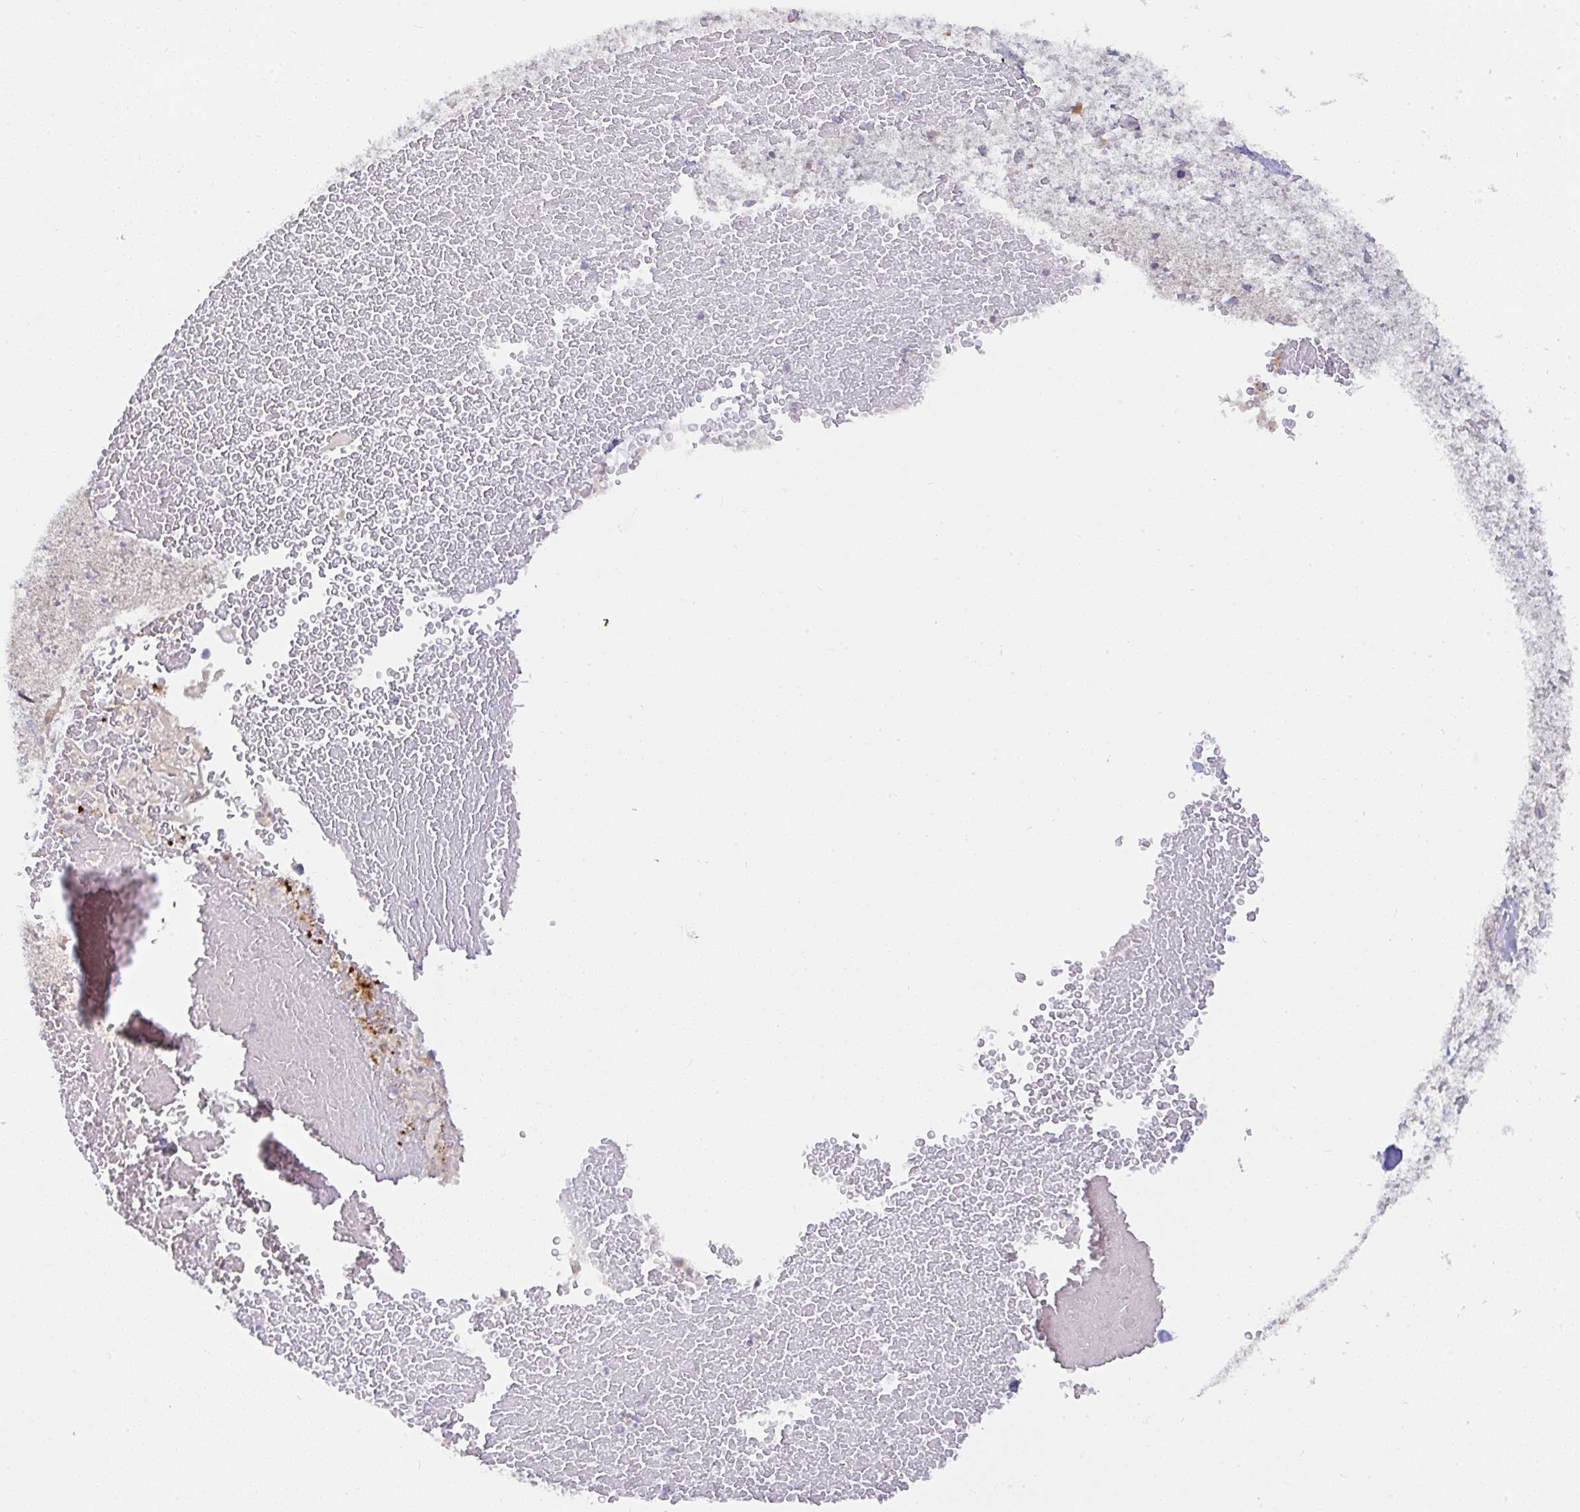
{"staining": {"intensity": "weak", "quantity": "<25%", "location": "cytoplasmic/membranous"}, "tissue": "skin cancer", "cell_type": "Tumor cells", "image_type": "cancer", "snomed": [{"axis": "morphology", "description": "Squamous cell carcinoma, NOS"}, {"axis": "topography", "description": "Skin"}], "caption": "Skin cancer was stained to show a protein in brown. There is no significant staining in tumor cells. (DAB IHC visualized using brightfield microscopy, high magnification).", "gene": "DERL2", "patient": {"sex": "male", "age": 82}}